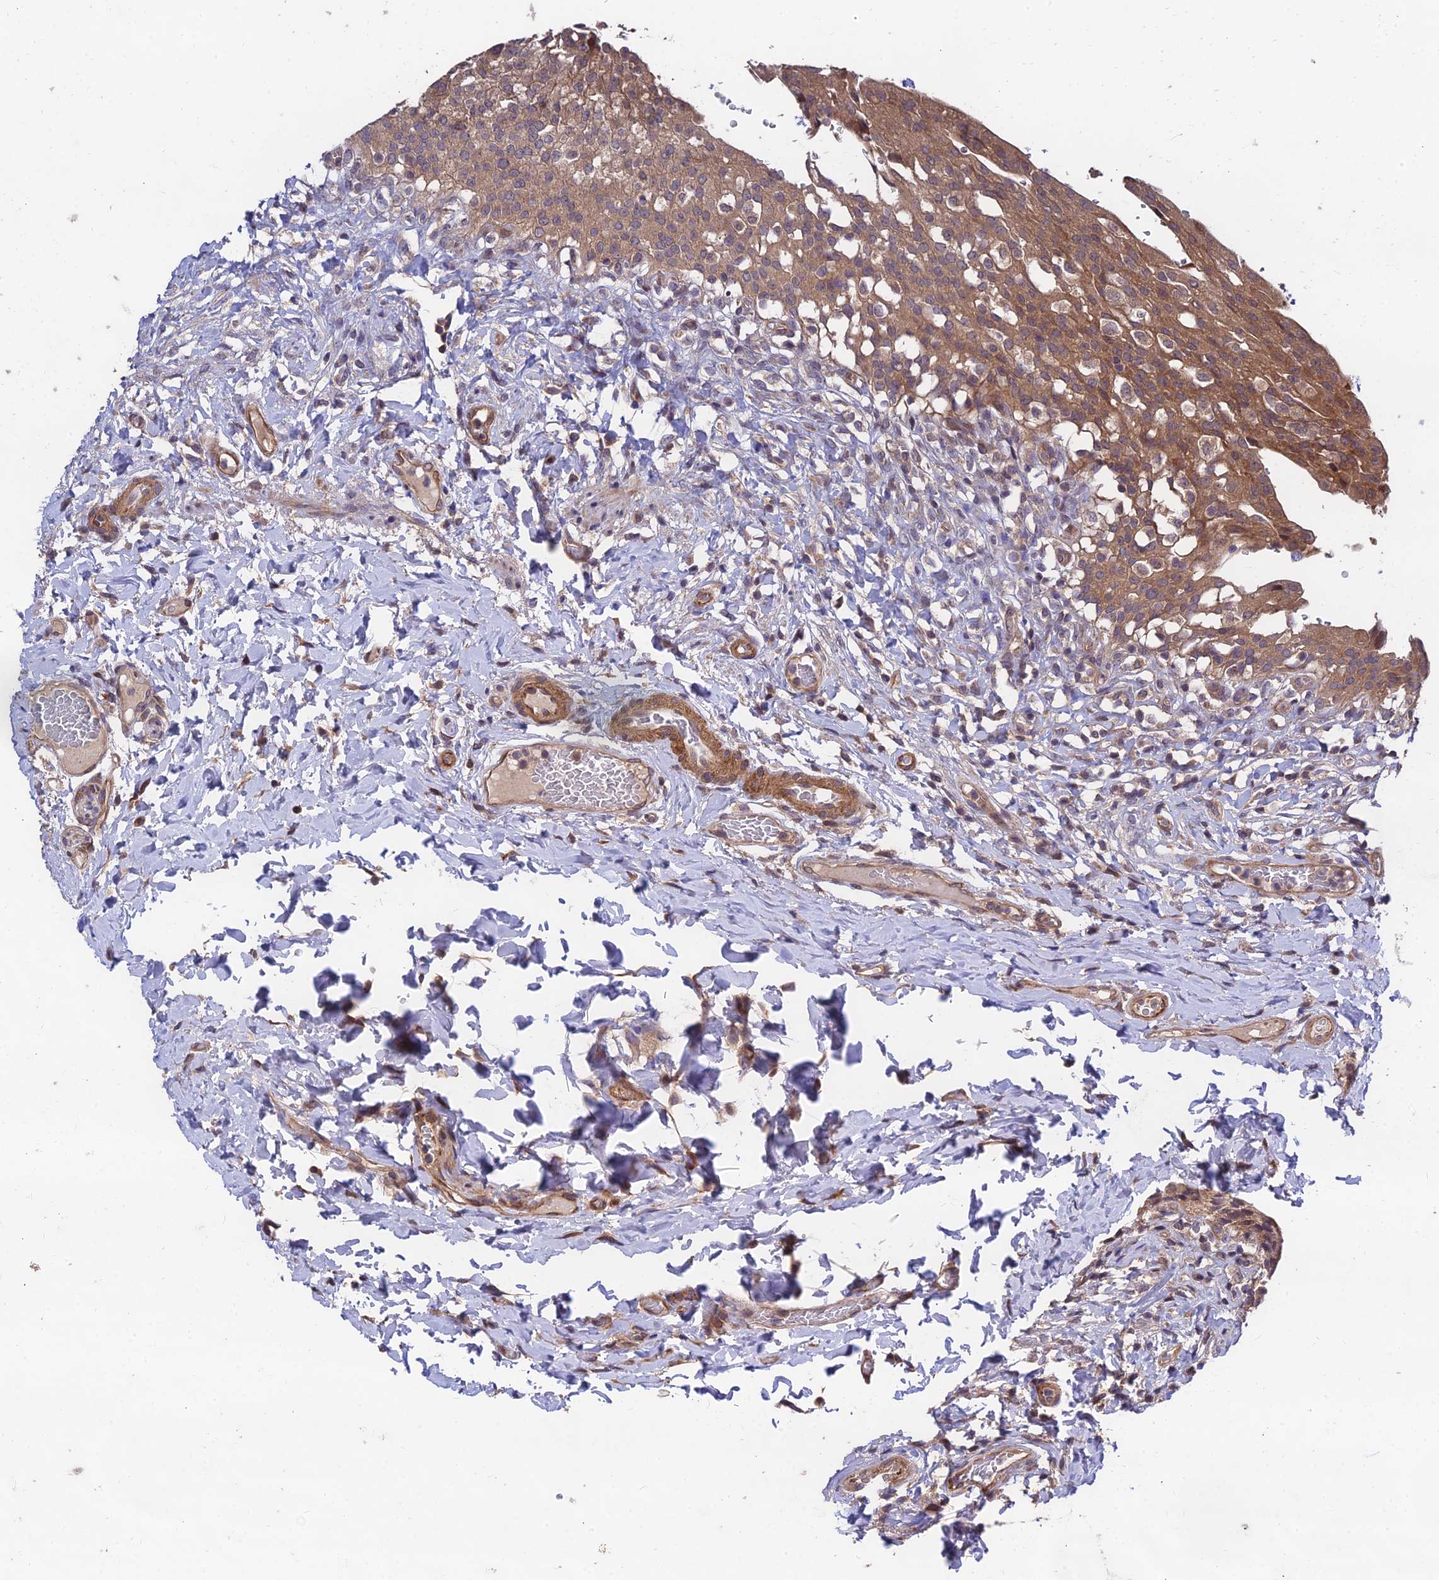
{"staining": {"intensity": "moderate", "quantity": ">75%", "location": "cytoplasmic/membranous"}, "tissue": "urinary bladder", "cell_type": "Urothelial cells", "image_type": "normal", "snomed": [{"axis": "morphology", "description": "Normal tissue, NOS"}, {"axis": "morphology", "description": "Inflammation, NOS"}, {"axis": "topography", "description": "Urinary bladder"}], "caption": "This histopathology image demonstrates immunohistochemistry staining of benign urinary bladder, with medium moderate cytoplasmic/membranous positivity in about >75% of urothelial cells.", "gene": "MKKS", "patient": {"sex": "male", "age": 64}}